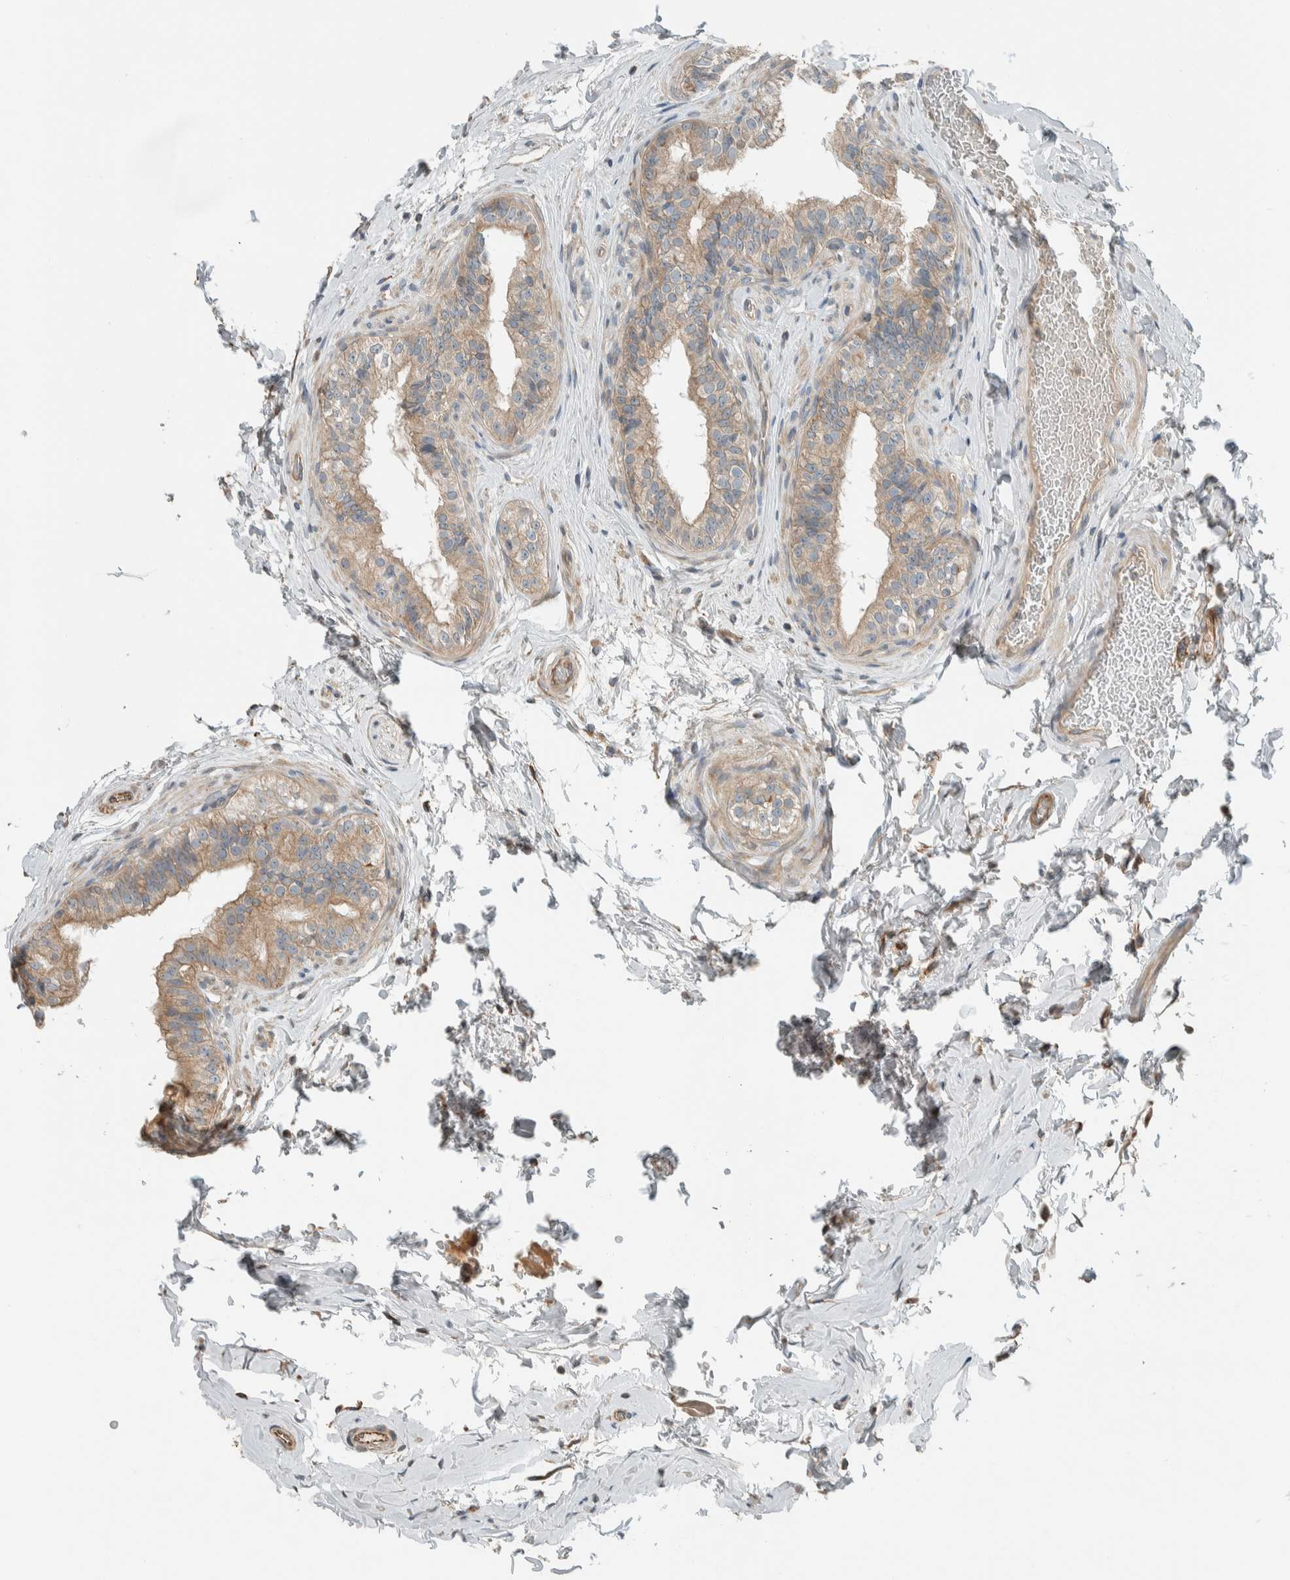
{"staining": {"intensity": "moderate", "quantity": "<25%", "location": "cytoplasmic/membranous"}, "tissue": "epididymis", "cell_type": "Glandular cells", "image_type": "normal", "snomed": [{"axis": "morphology", "description": "Normal tissue, NOS"}, {"axis": "topography", "description": "Testis"}, {"axis": "topography", "description": "Epididymis"}], "caption": "Protein expression analysis of normal human epididymis reveals moderate cytoplasmic/membranous expression in about <25% of glandular cells.", "gene": "SEL1L", "patient": {"sex": "male", "age": 36}}